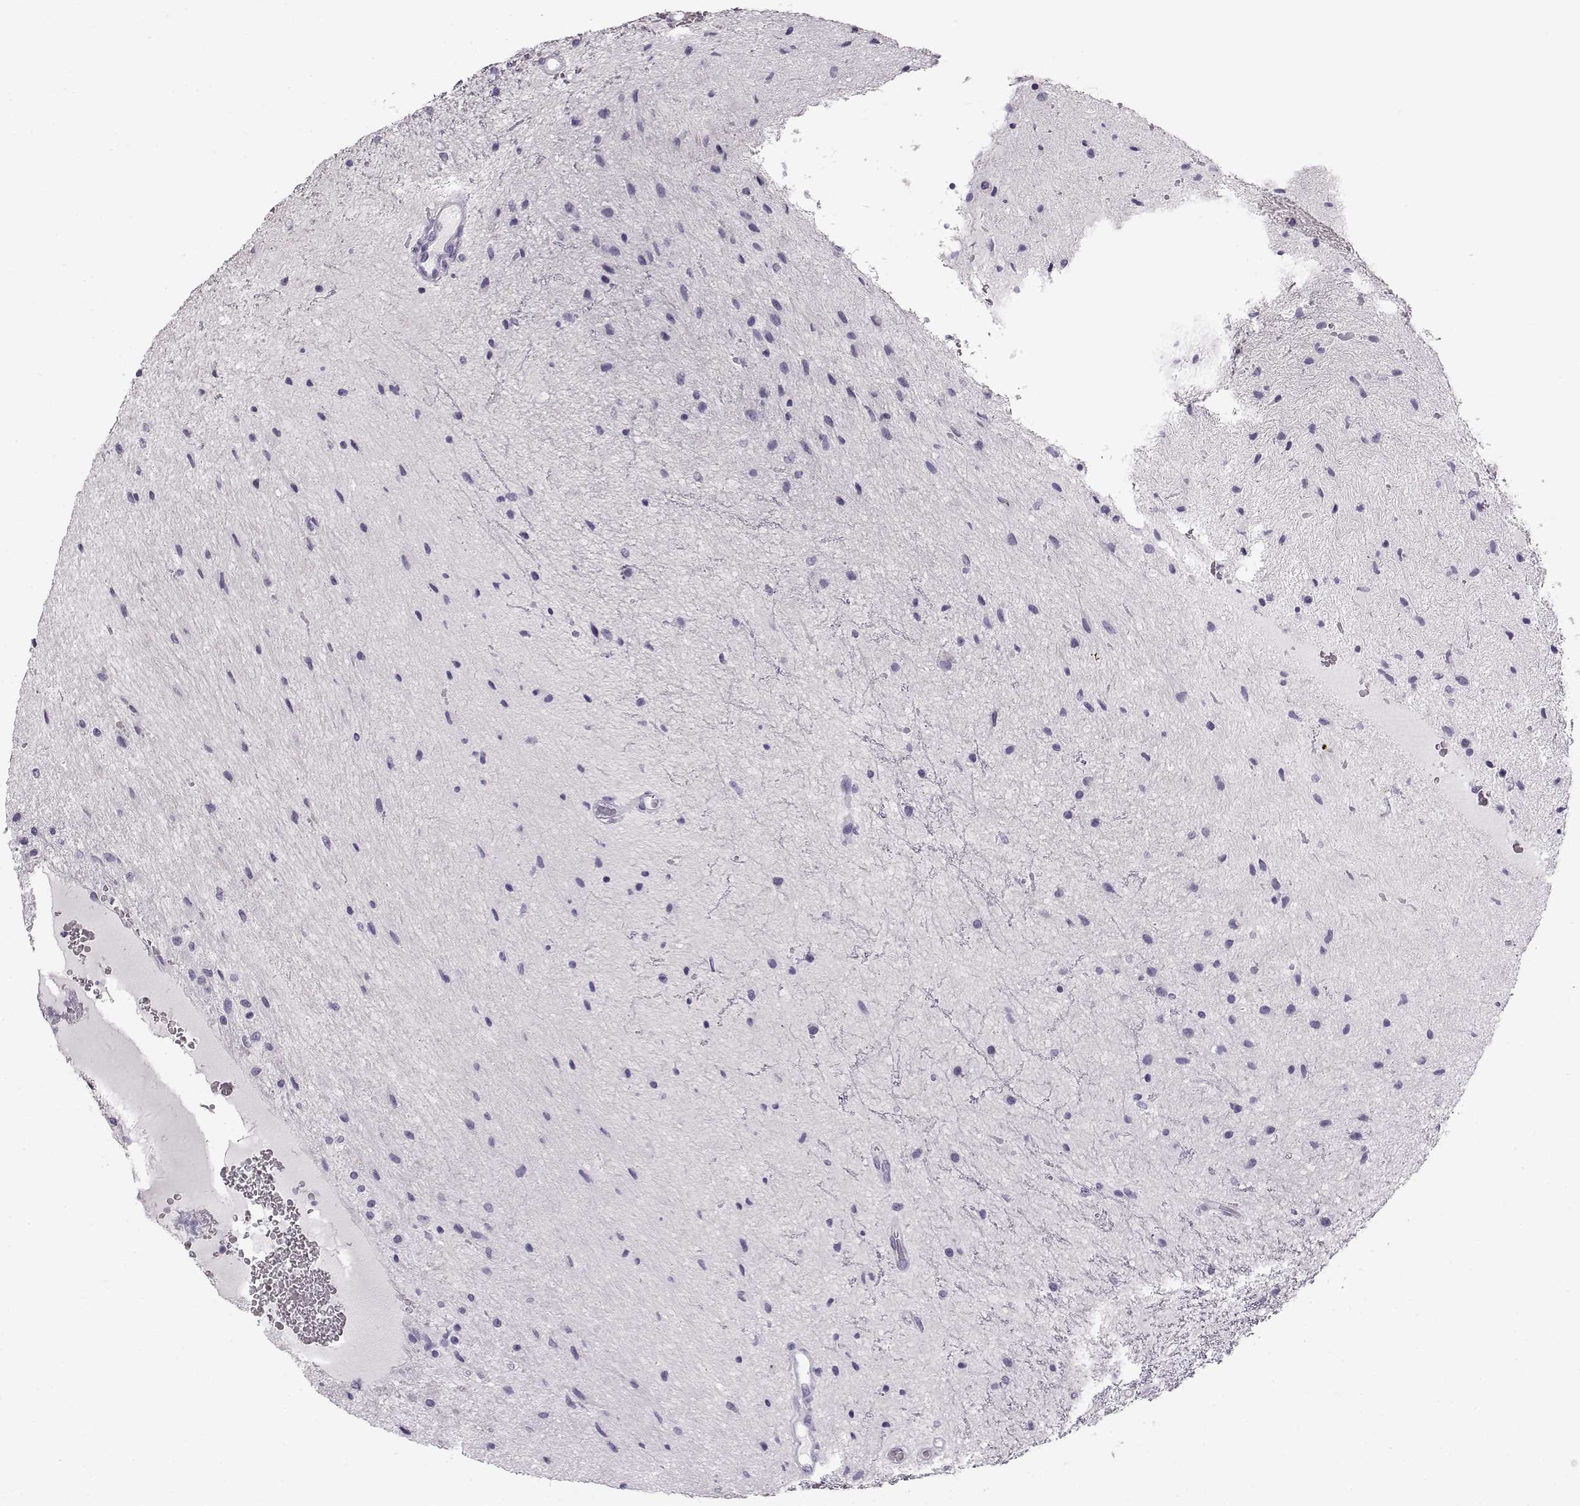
{"staining": {"intensity": "negative", "quantity": "none", "location": "none"}, "tissue": "glioma", "cell_type": "Tumor cells", "image_type": "cancer", "snomed": [{"axis": "morphology", "description": "Glioma, malignant, Low grade"}, {"axis": "topography", "description": "Cerebellum"}], "caption": "Micrograph shows no significant protein positivity in tumor cells of glioma.", "gene": "BFSP2", "patient": {"sex": "female", "age": 14}}